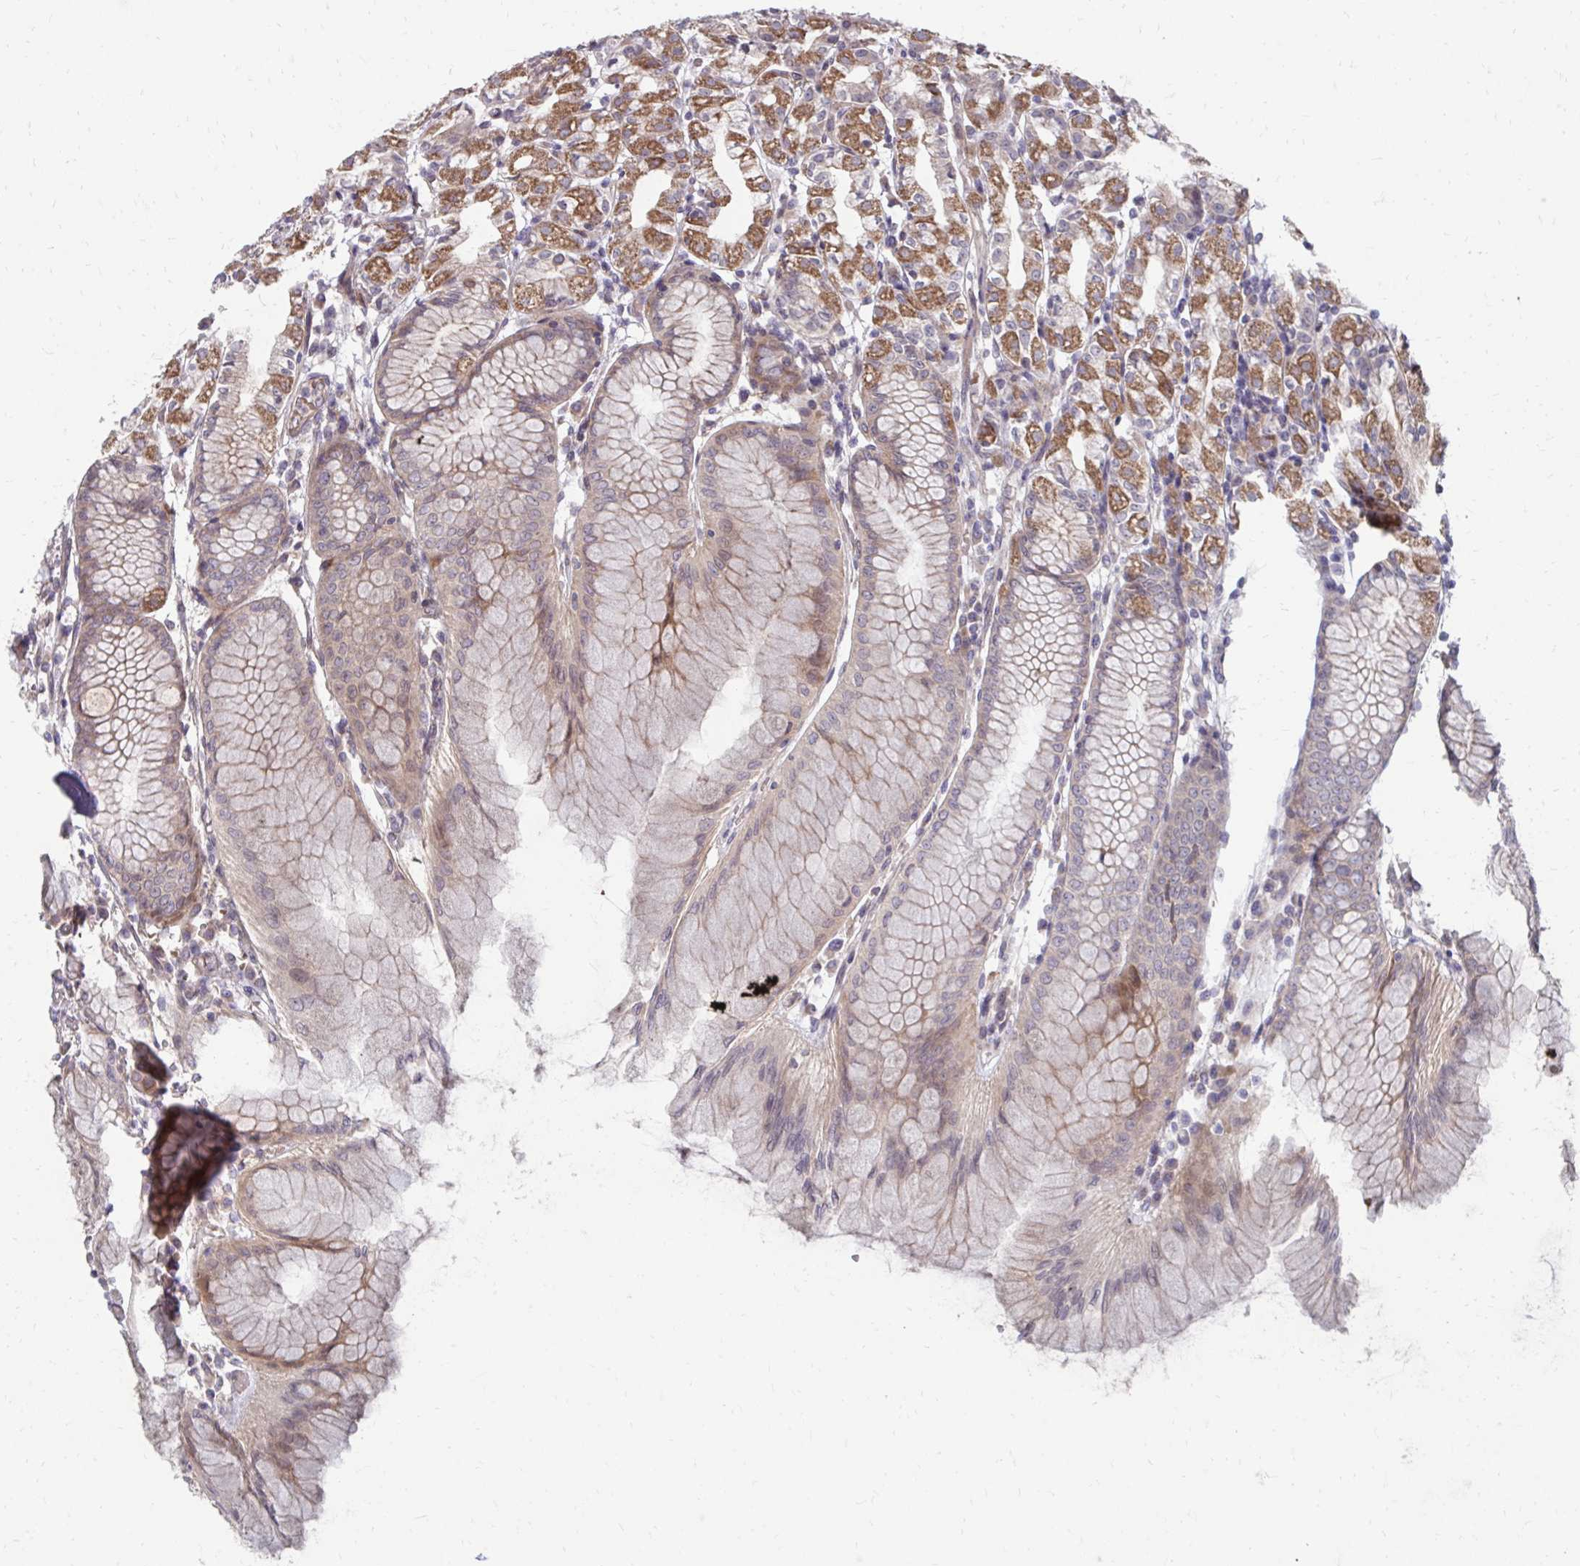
{"staining": {"intensity": "moderate", "quantity": ">75%", "location": "cytoplasmic/membranous"}, "tissue": "stomach", "cell_type": "Glandular cells", "image_type": "normal", "snomed": [{"axis": "morphology", "description": "Normal tissue, NOS"}, {"axis": "topography", "description": "Stomach"}], "caption": "Immunohistochemical staining of benign stomach demonstrates >75% levels of moderate cytoplasmic/membranous protein expression in about >75% of glandular cells.", "gene": "ITPR2", "patient": {"sex": "female", "age": 57}}